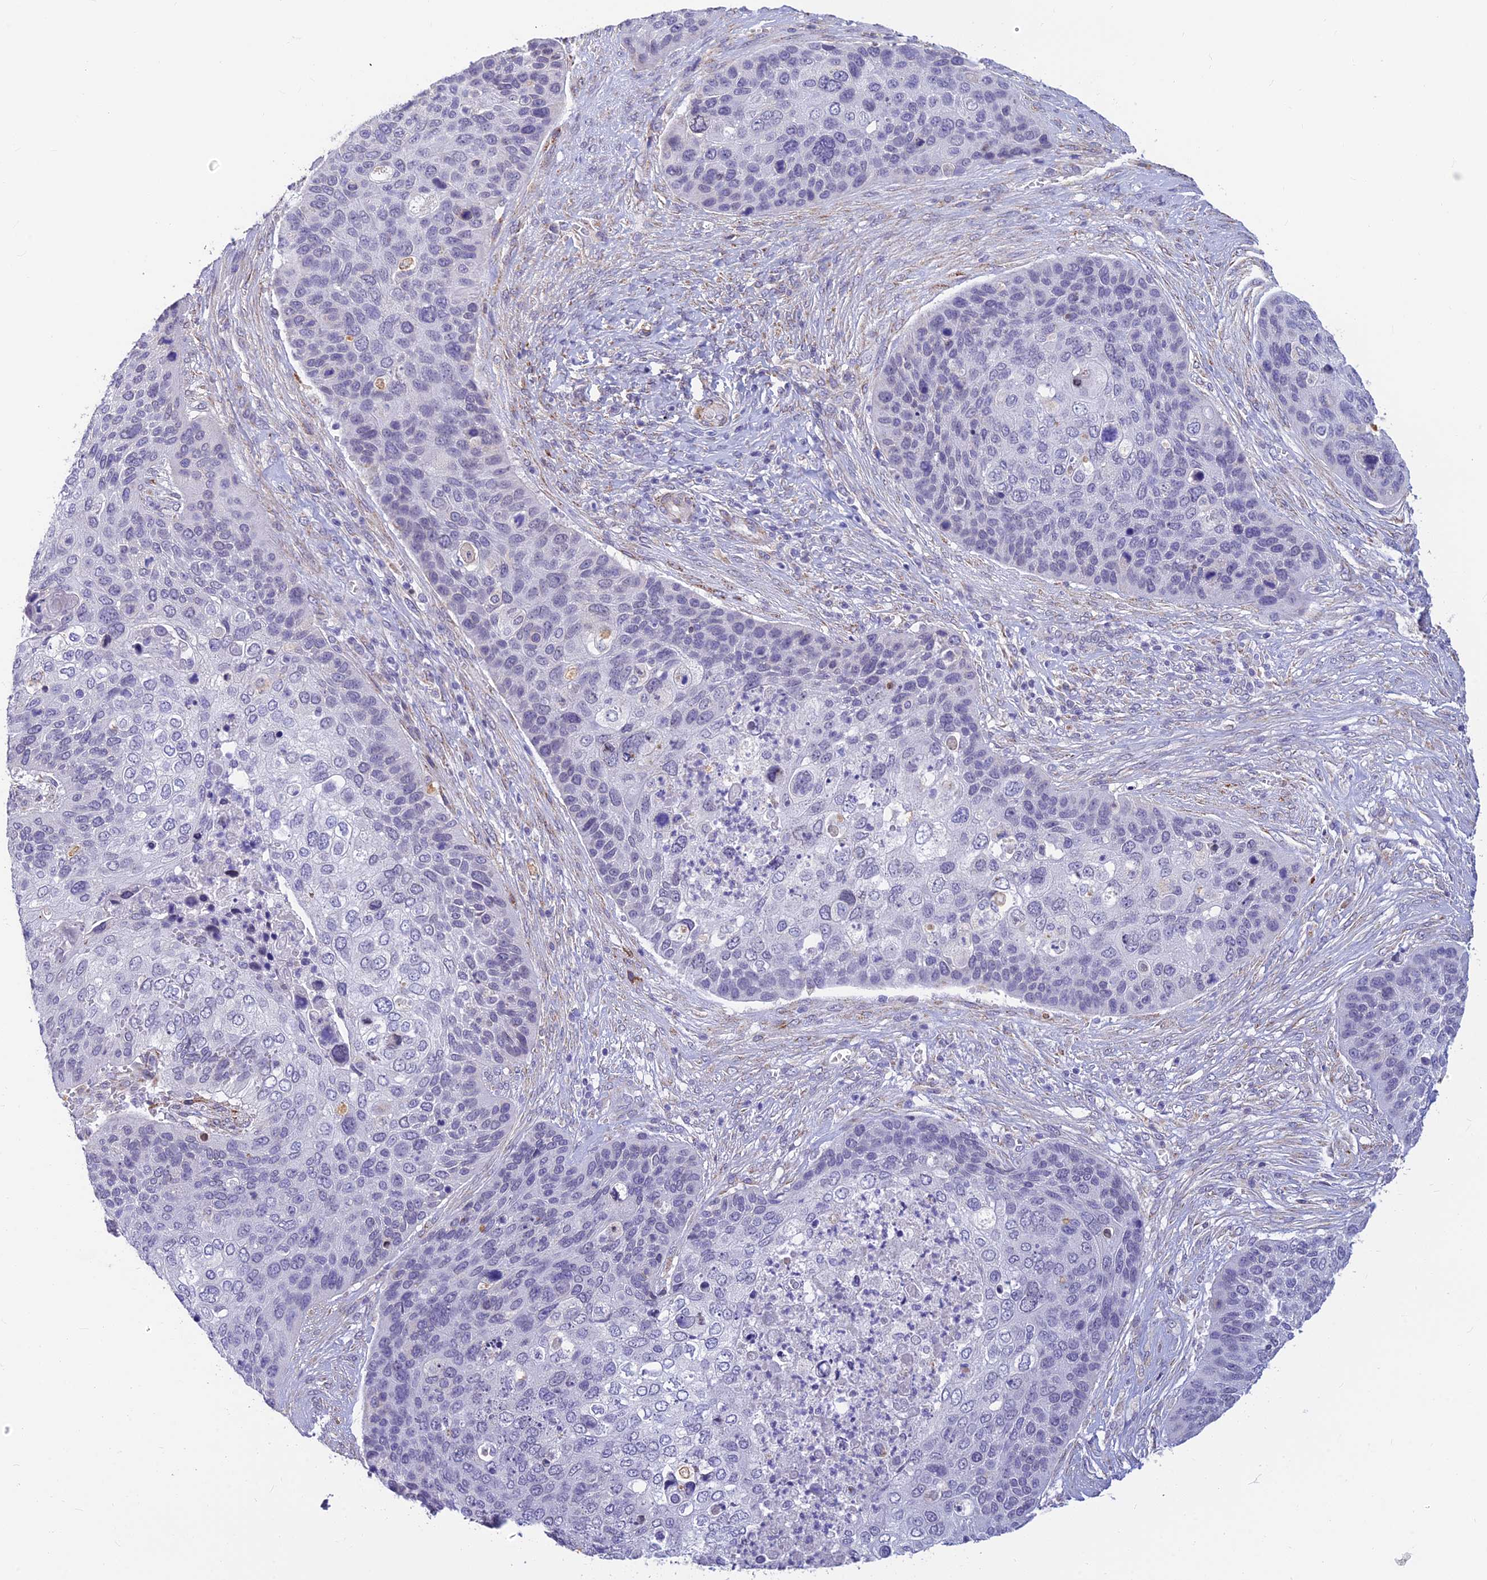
{"staining": {"intensity": "negative", "quantity": "none", "location": "none"}, "tissue": "skin cancer", "cell_type": "Tumor cells", "image_type": "cancer", "snomed": [{"axis": "morphology", "description": "Basal cell carcinoma"}, {"axis": "topography", "description": "Skin"}], "caption": "Immunohistochemistry of human skin cancer (basal cell carcinoma) demonstrates no positivity in tumor cells.", "gene": "ALDH1L2", "patient": {"sex": "female", "age": 74}}